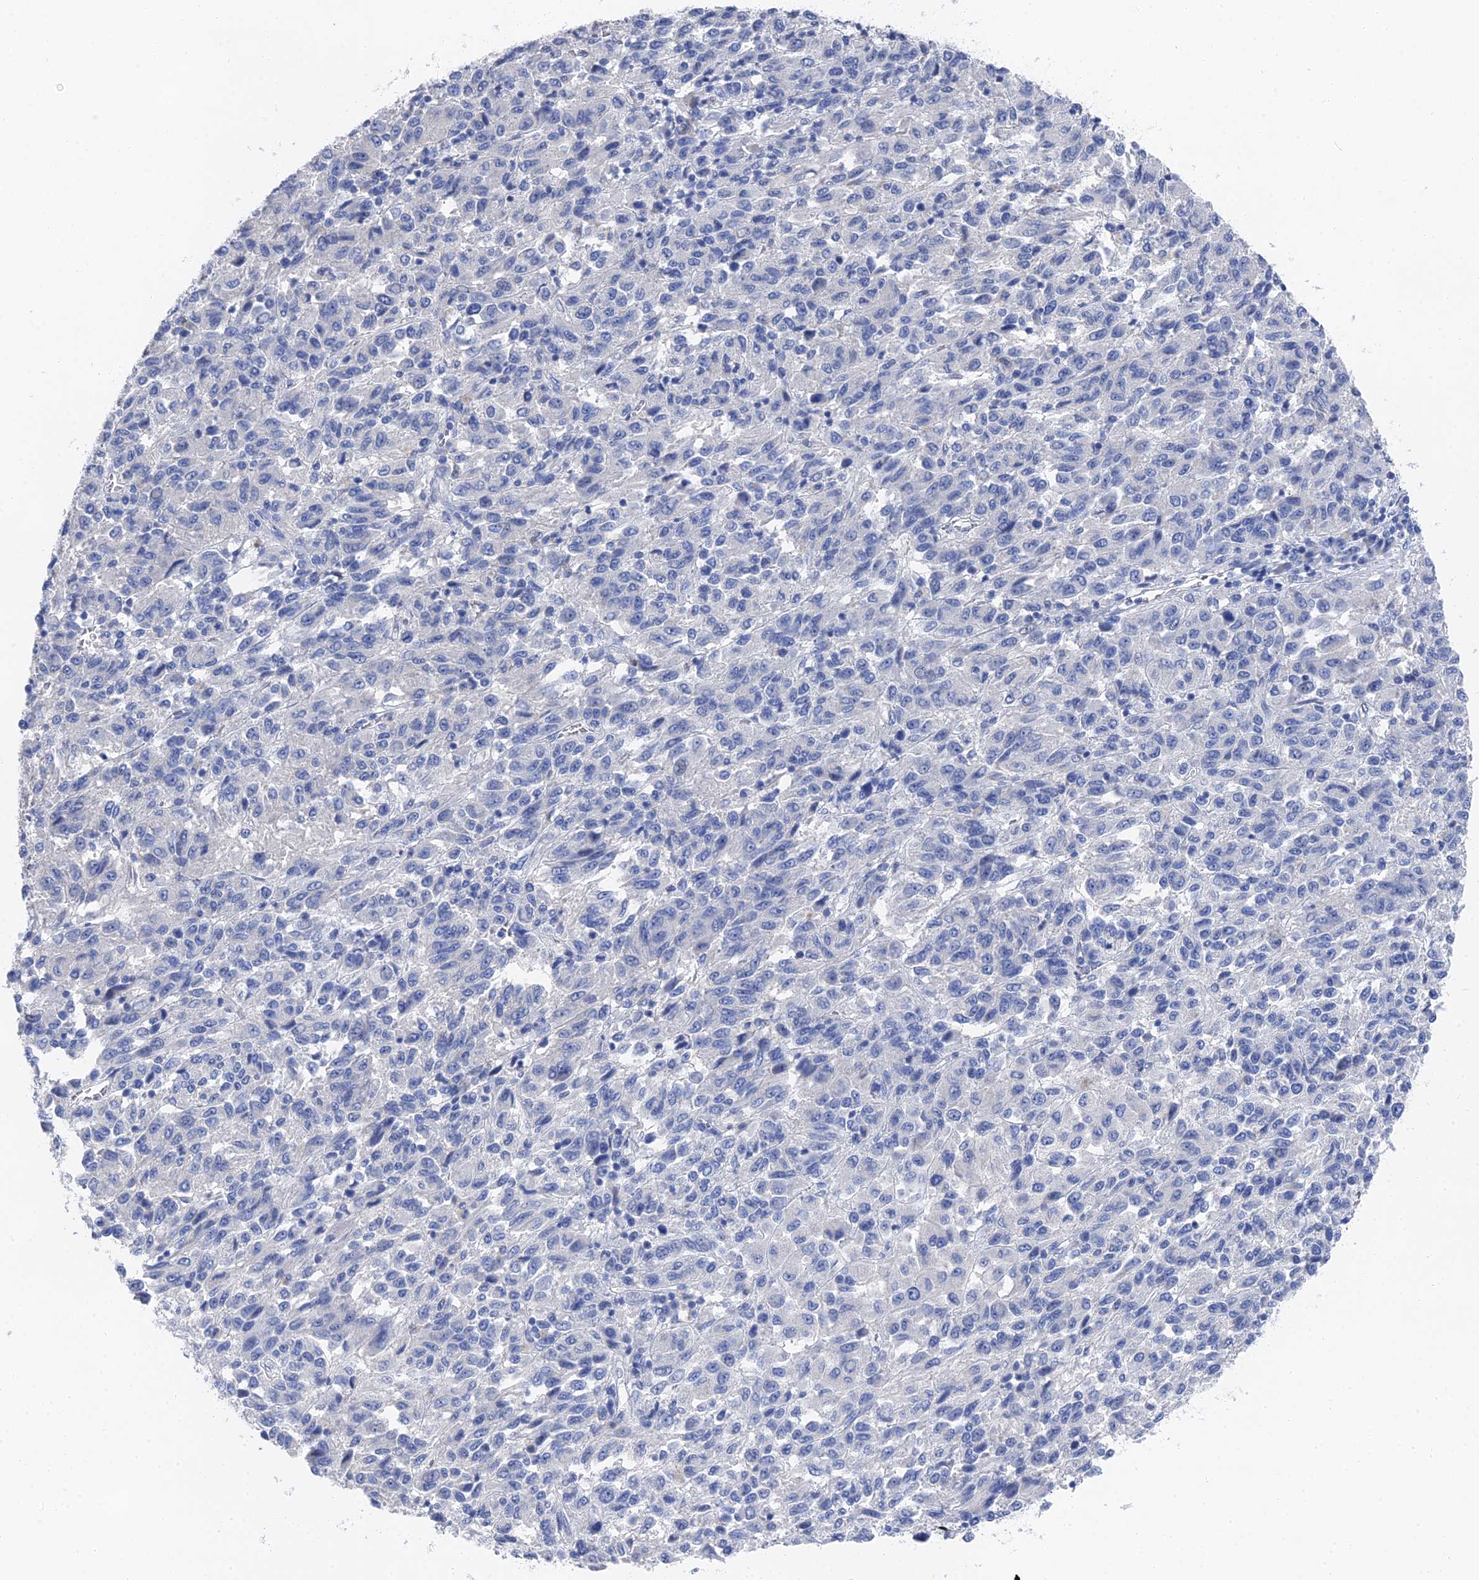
{"staining": {"intensity": "negative", "quantity": "none", "location": "none"}, "tissue": "melanoma", "cell_type": "Tumor cells", "image_type": "cancer", "snomed": [{"axis": "morphology", "description": "Malignant melanoma, Metastatic site"}, {"axis": "topography", "description": "Lung"}], "caption": "Melanoma stained for a protein using immunohistochemistry (IHC) demonstrates no staining tumor cells.", "gene": "GFAP", "patient": {"sex": "male", "age": 64}}